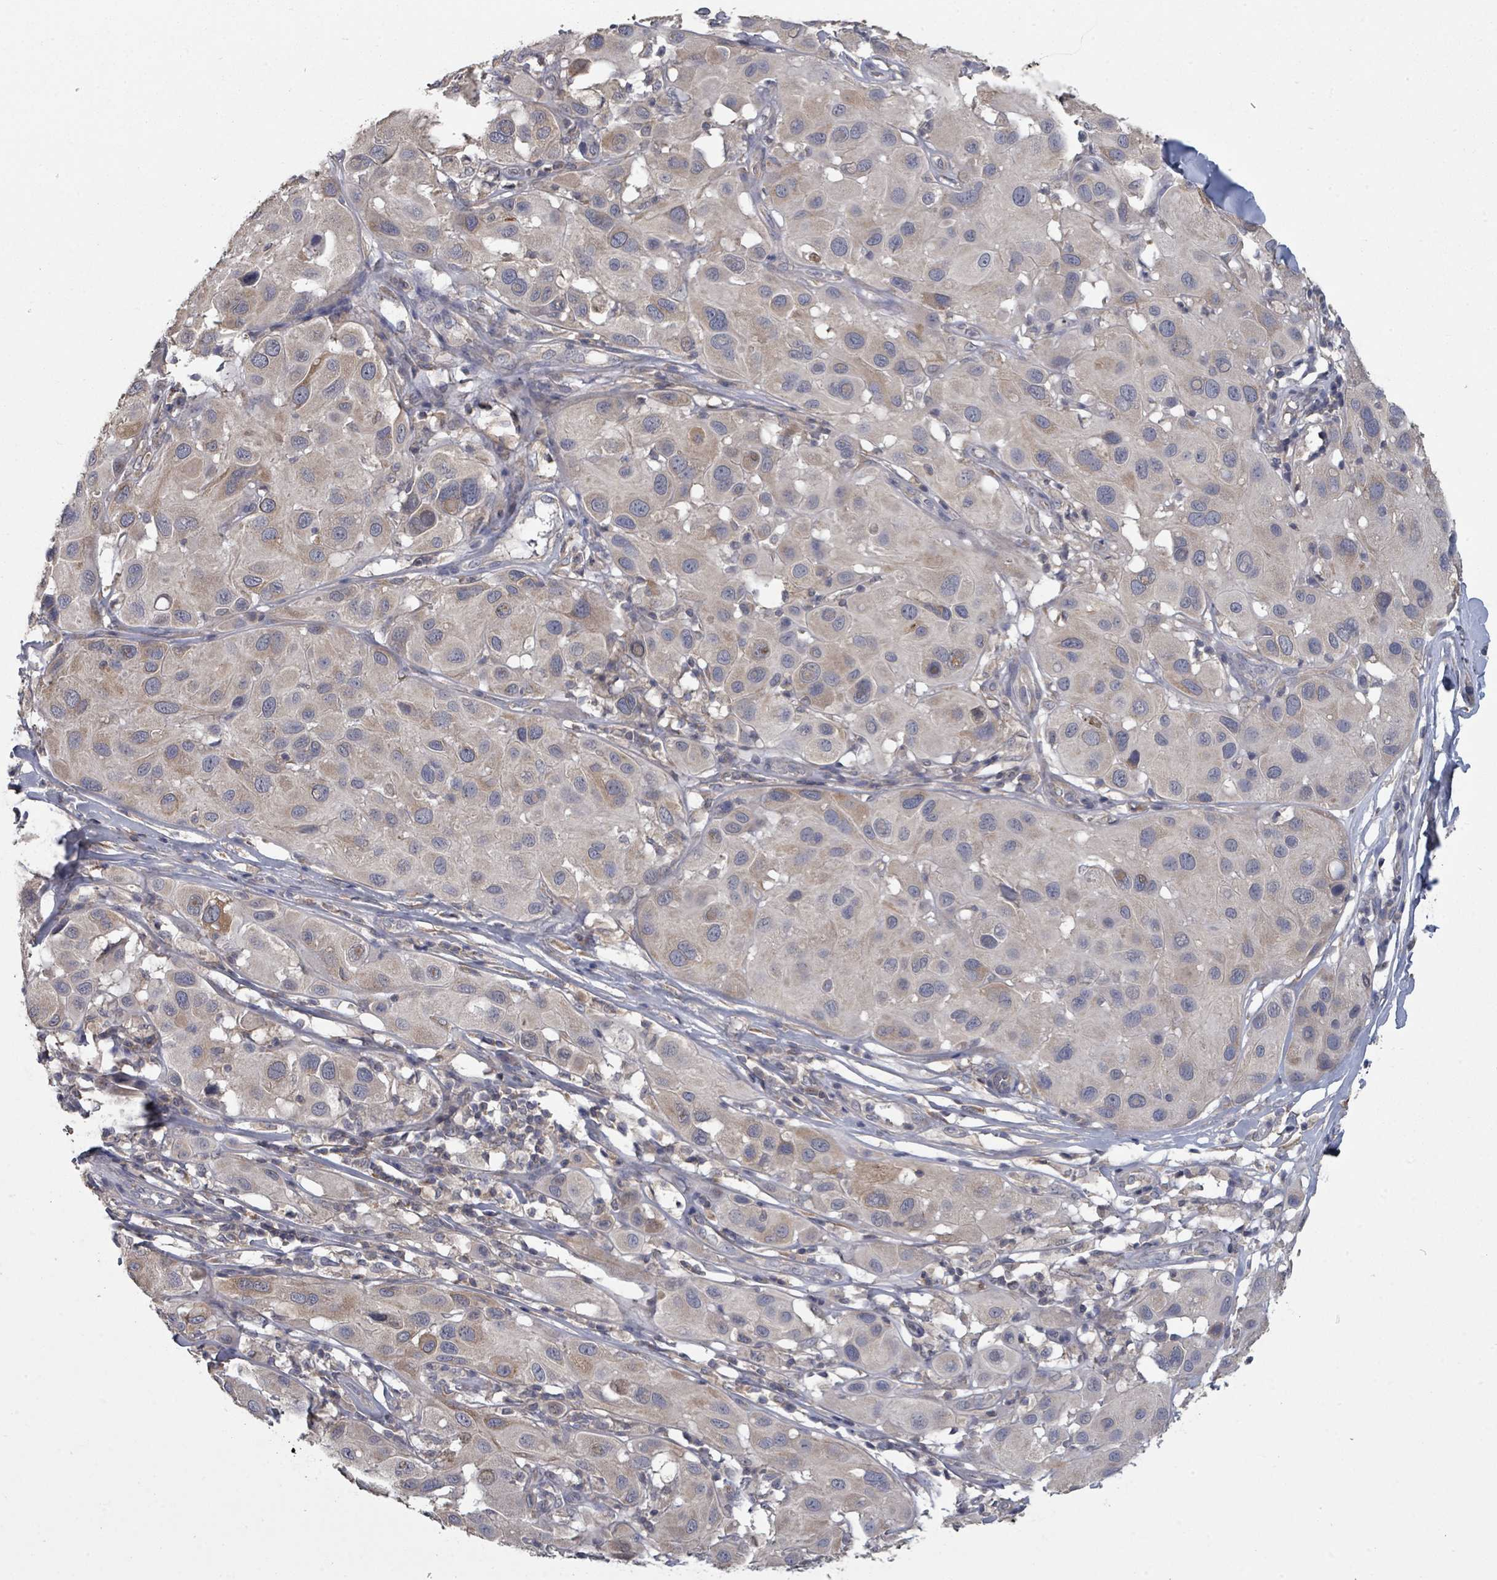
{"staining": {"intensity": "moderate", "quantity": "<25%", "location": "cytoplasmic/membranous"}, "tissue": "melanoma", "cell_type": "Tumor cells", "image_type": "cancer", "snomed": [{"axis": "morphology", "description": "Malignant melanoma, Metastatic site"}, {"axis": "topography", "description": "Skin"}], "caption": "High-power microscopy captured an immunohistochemistry photomicrograph of melanoma, revealing moderate cytoplasmic/membranous staining in approximately <25% of tumor cells.", "gene": "SLC9A7", "patient": {"sex": "male", "age": 41}}